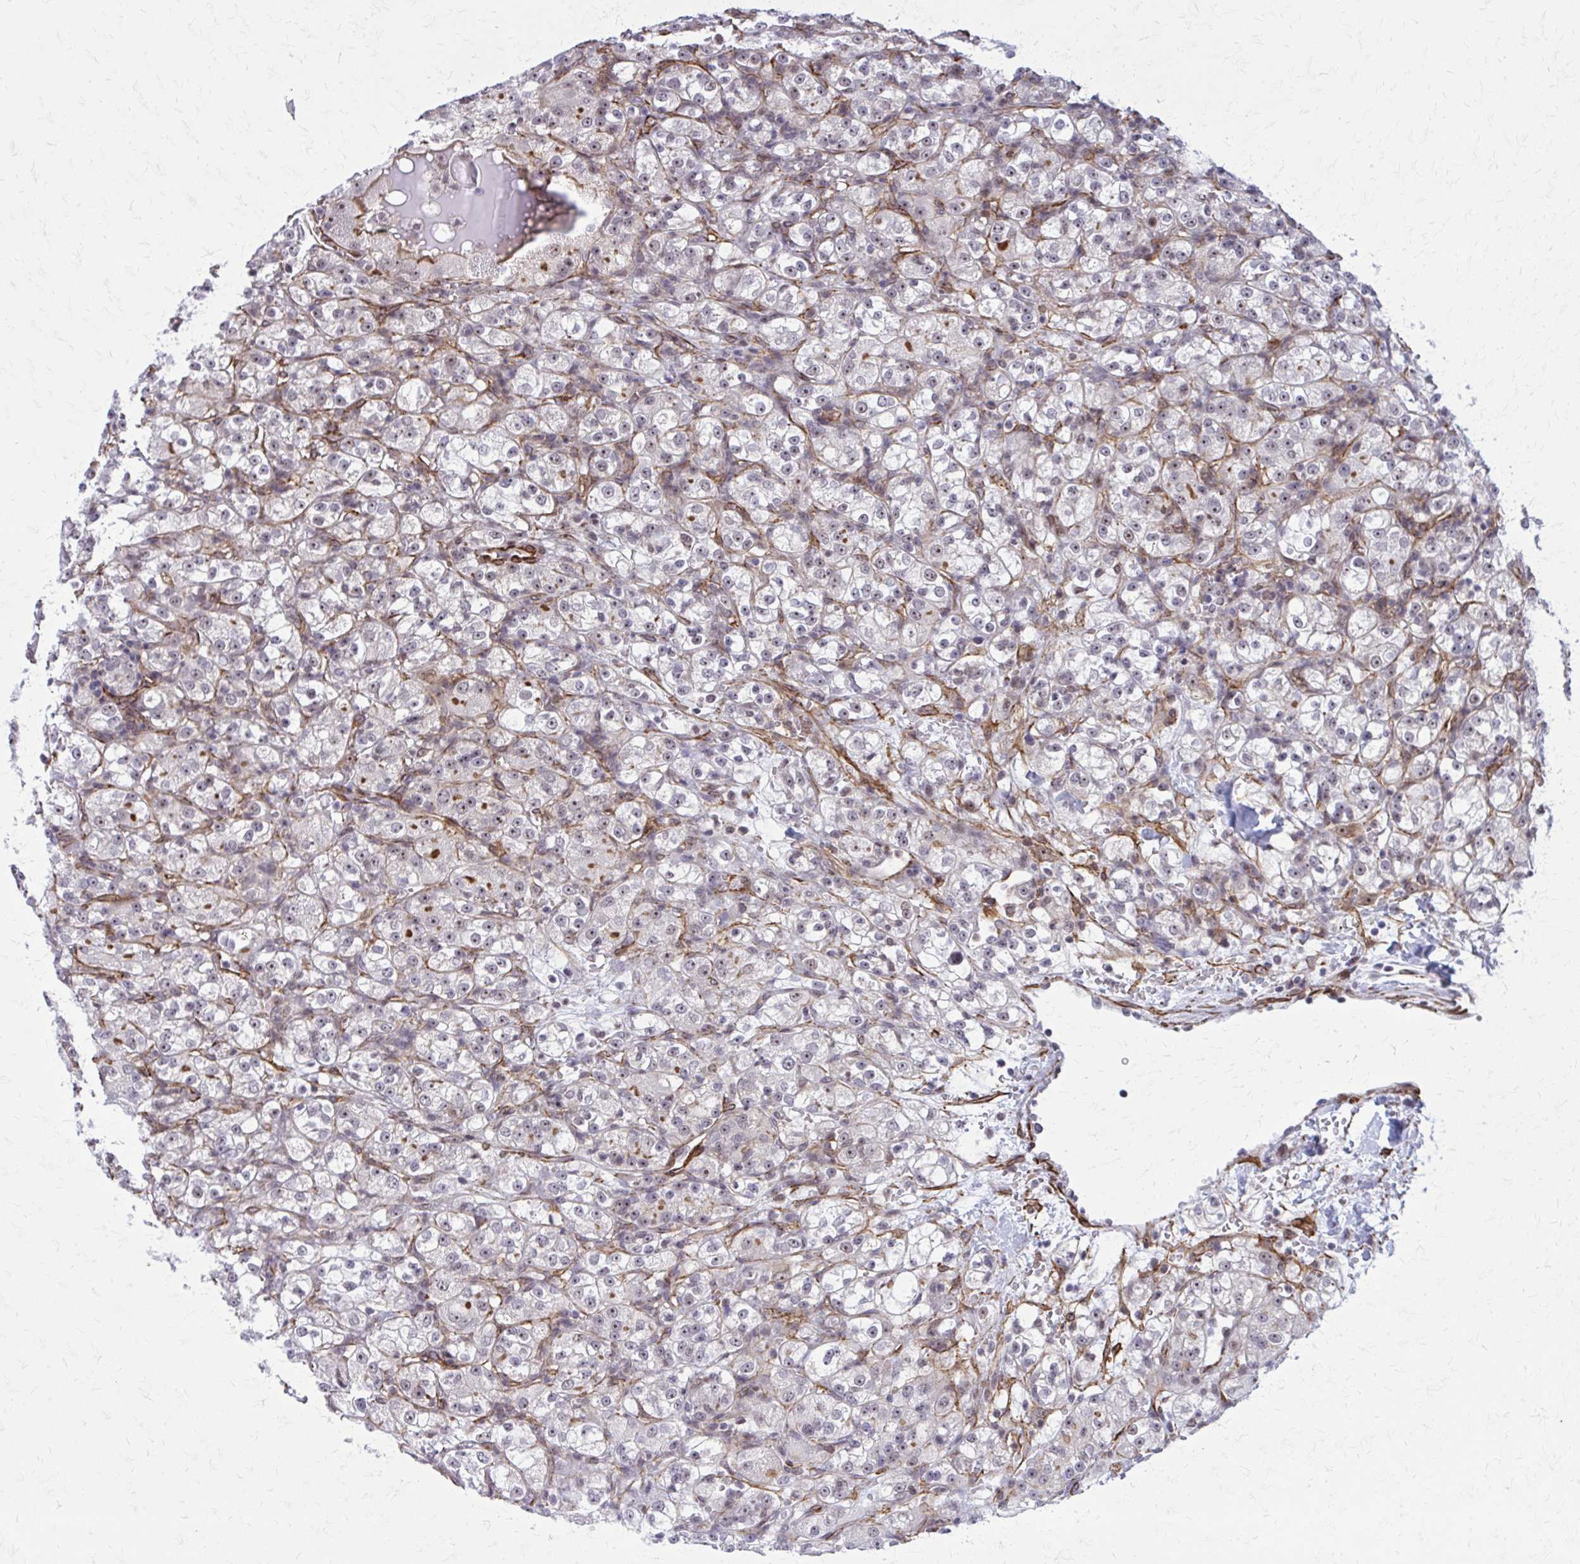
{"staining": {"intensity": "weak", "quantity": "<25%", "location": "nuclear"}, "tissue": "renal cancer", "cell_type": "Tumor cells", "image_type": "cancer", "snomed": [{"axis": "morphology", "description": "Normal tissue, NOS"}, {"axis": "morphology", "description": "Adenocarcinoma, NOS"}, {"axis": "topography", "description": "Kidney"}], "caption": "This is an immunohistochemistry photomicrograph of renal cancer. There is no expression in tumor cells.", "gene": "NRBF2", "patient": {"sex": "male", "age": 61}}